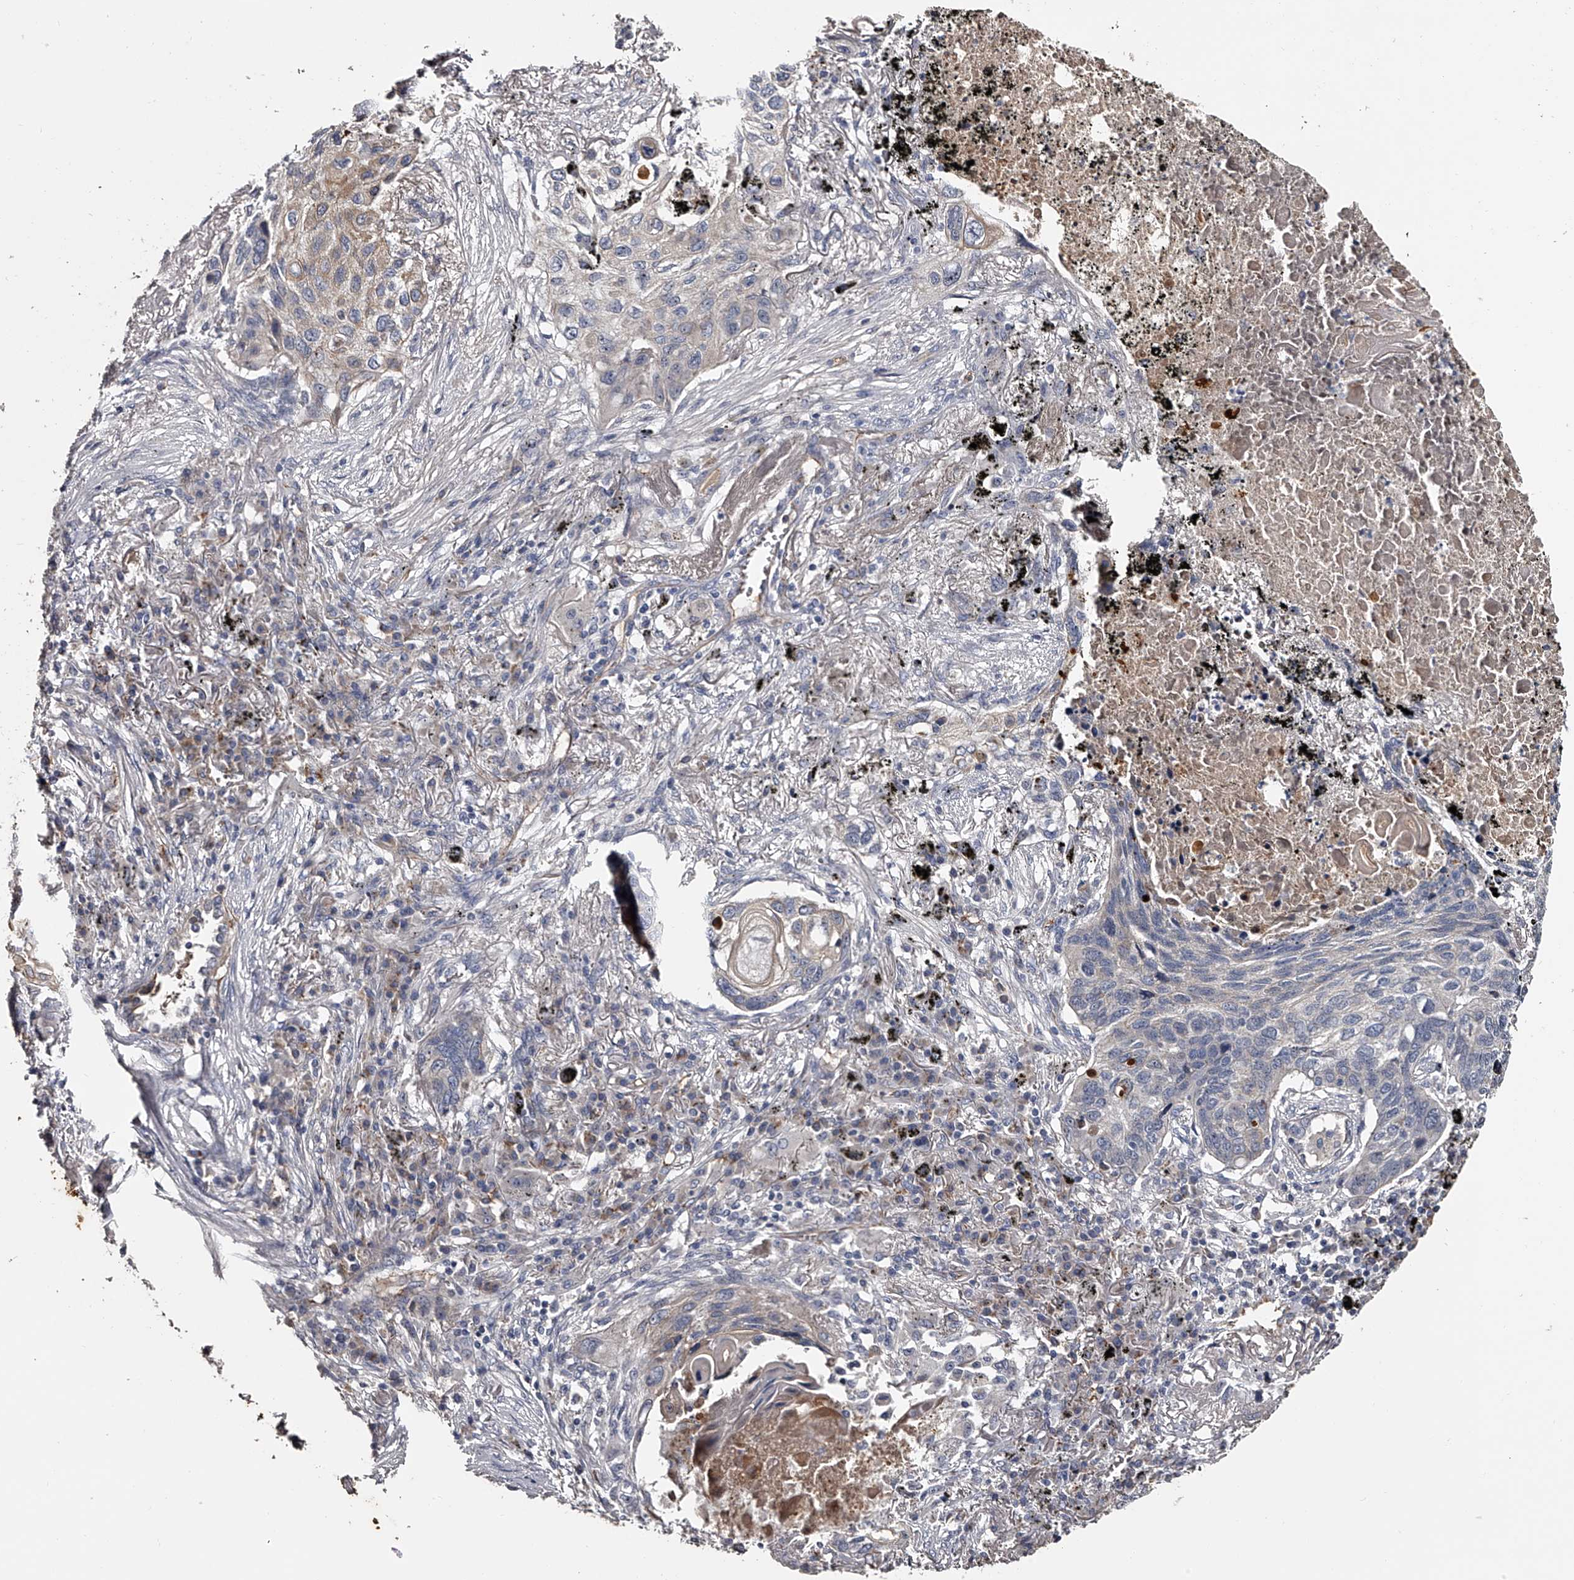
{"staining": {"intensity": "weak", "quantity": "<25%", "location": "cytoplasmic/membranous"}, "tissue": "lung cancer", "cell_type": "Tumor cells", "image_type": "cancer", "snomed": [{"axis": "morphology", "description": "Squamous cell carcinoma, NOS"}, {"axis": "topography", "description": "Lung"}], "caption": "This is an immunohistochemistry (IHC) micrograph of human squamous cell carcinoma (lung). There is no expression in tumor cells.", "gene": "MDN1", "patient": {"sex": "female", "age": 63}}